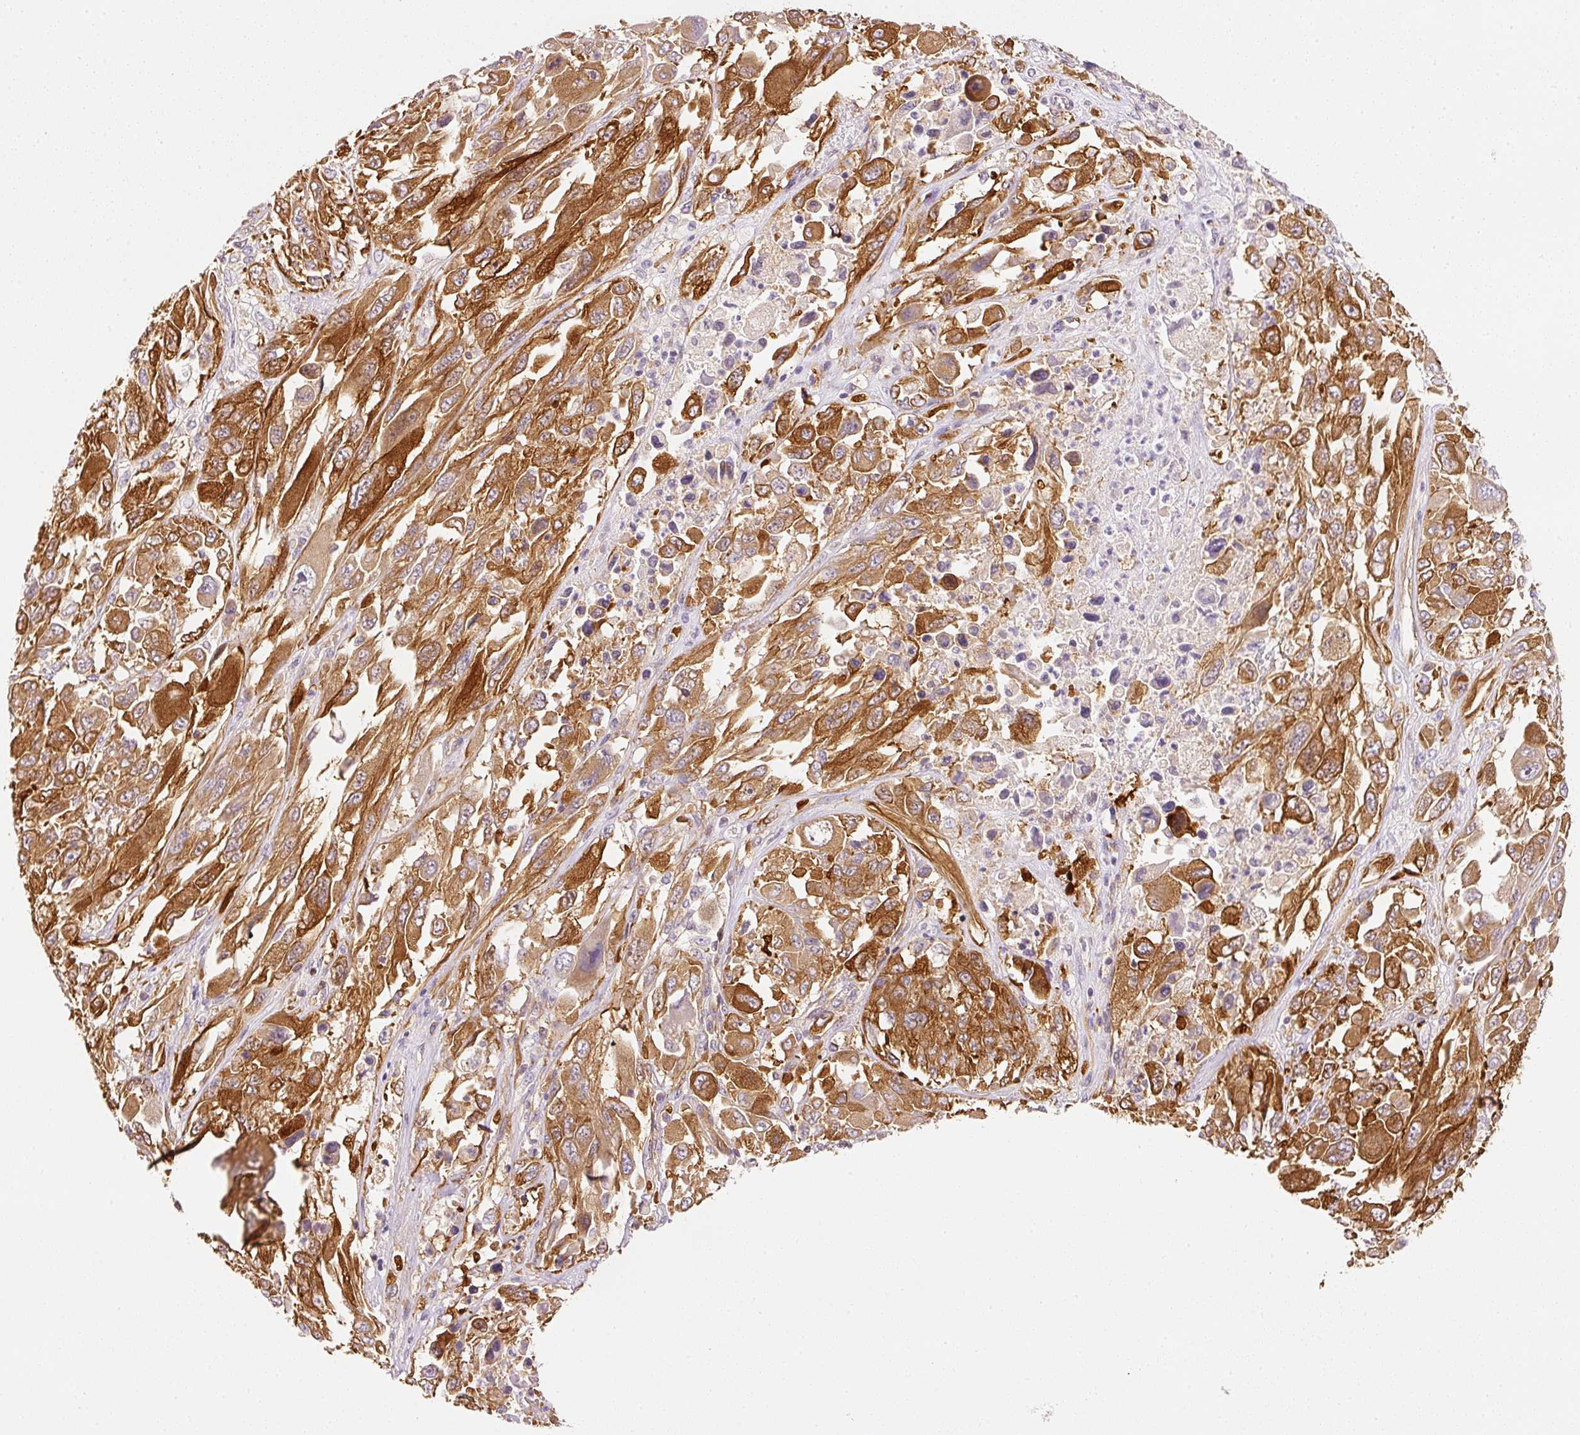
{"staining": {"intensity": "strong", "quantity": ">75%", "location": "cytoplasmic/membranous"}, "tissue": "melanoma", "cell_type": "Tumor cells", "image_type": "cancer", "snomed": [{"axis": "morphology", "description": "Malignant melanoma, NOS"}, {"axis": "topography", "description": "Skin"}], "caption": "The histopathology image exhibits a brown stain indicating the presence of a protein in the cytoplasmic/membranous of tumor cells in melanoma.", "gene": "RNF167", "patient": {"sex": "female", "age": 91}}